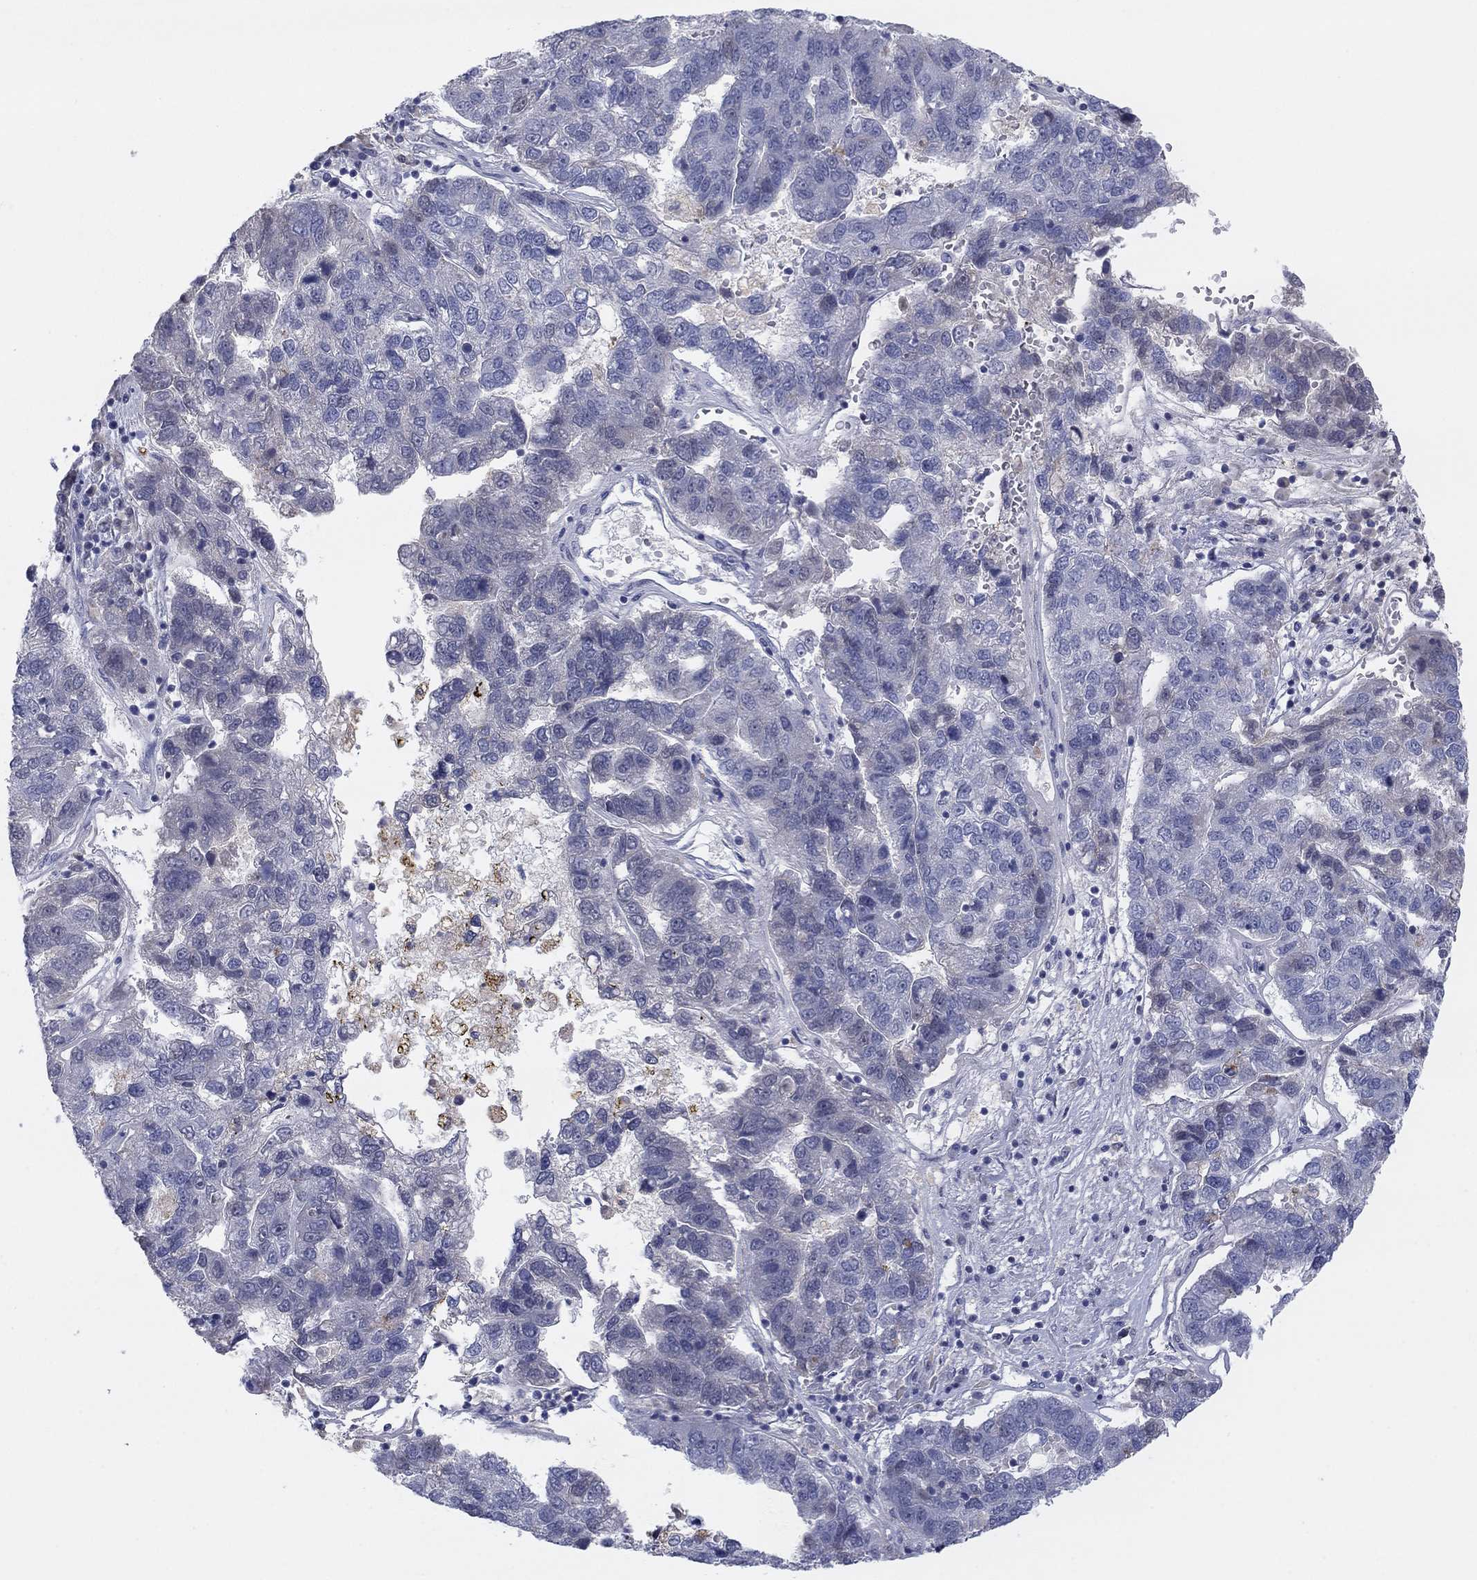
{"staining": {"intensity": "negative", "quantity": "none", "location": "none"}, "tissue": "pancreatic cancer", "cell_type": "Tumor cells", "image_type": "cancer", "snomed": [{"axis": "morphology", "description": "Adenocarcinoma, NOS"}, {"axis": "topography", "description": "Pancreas"}], "caption": "The image displays no staining of tumor cells in adenocarcinoma (pancreatic).", "gene": "AMN1", "patient": {"sex": "female", "age": 61}}